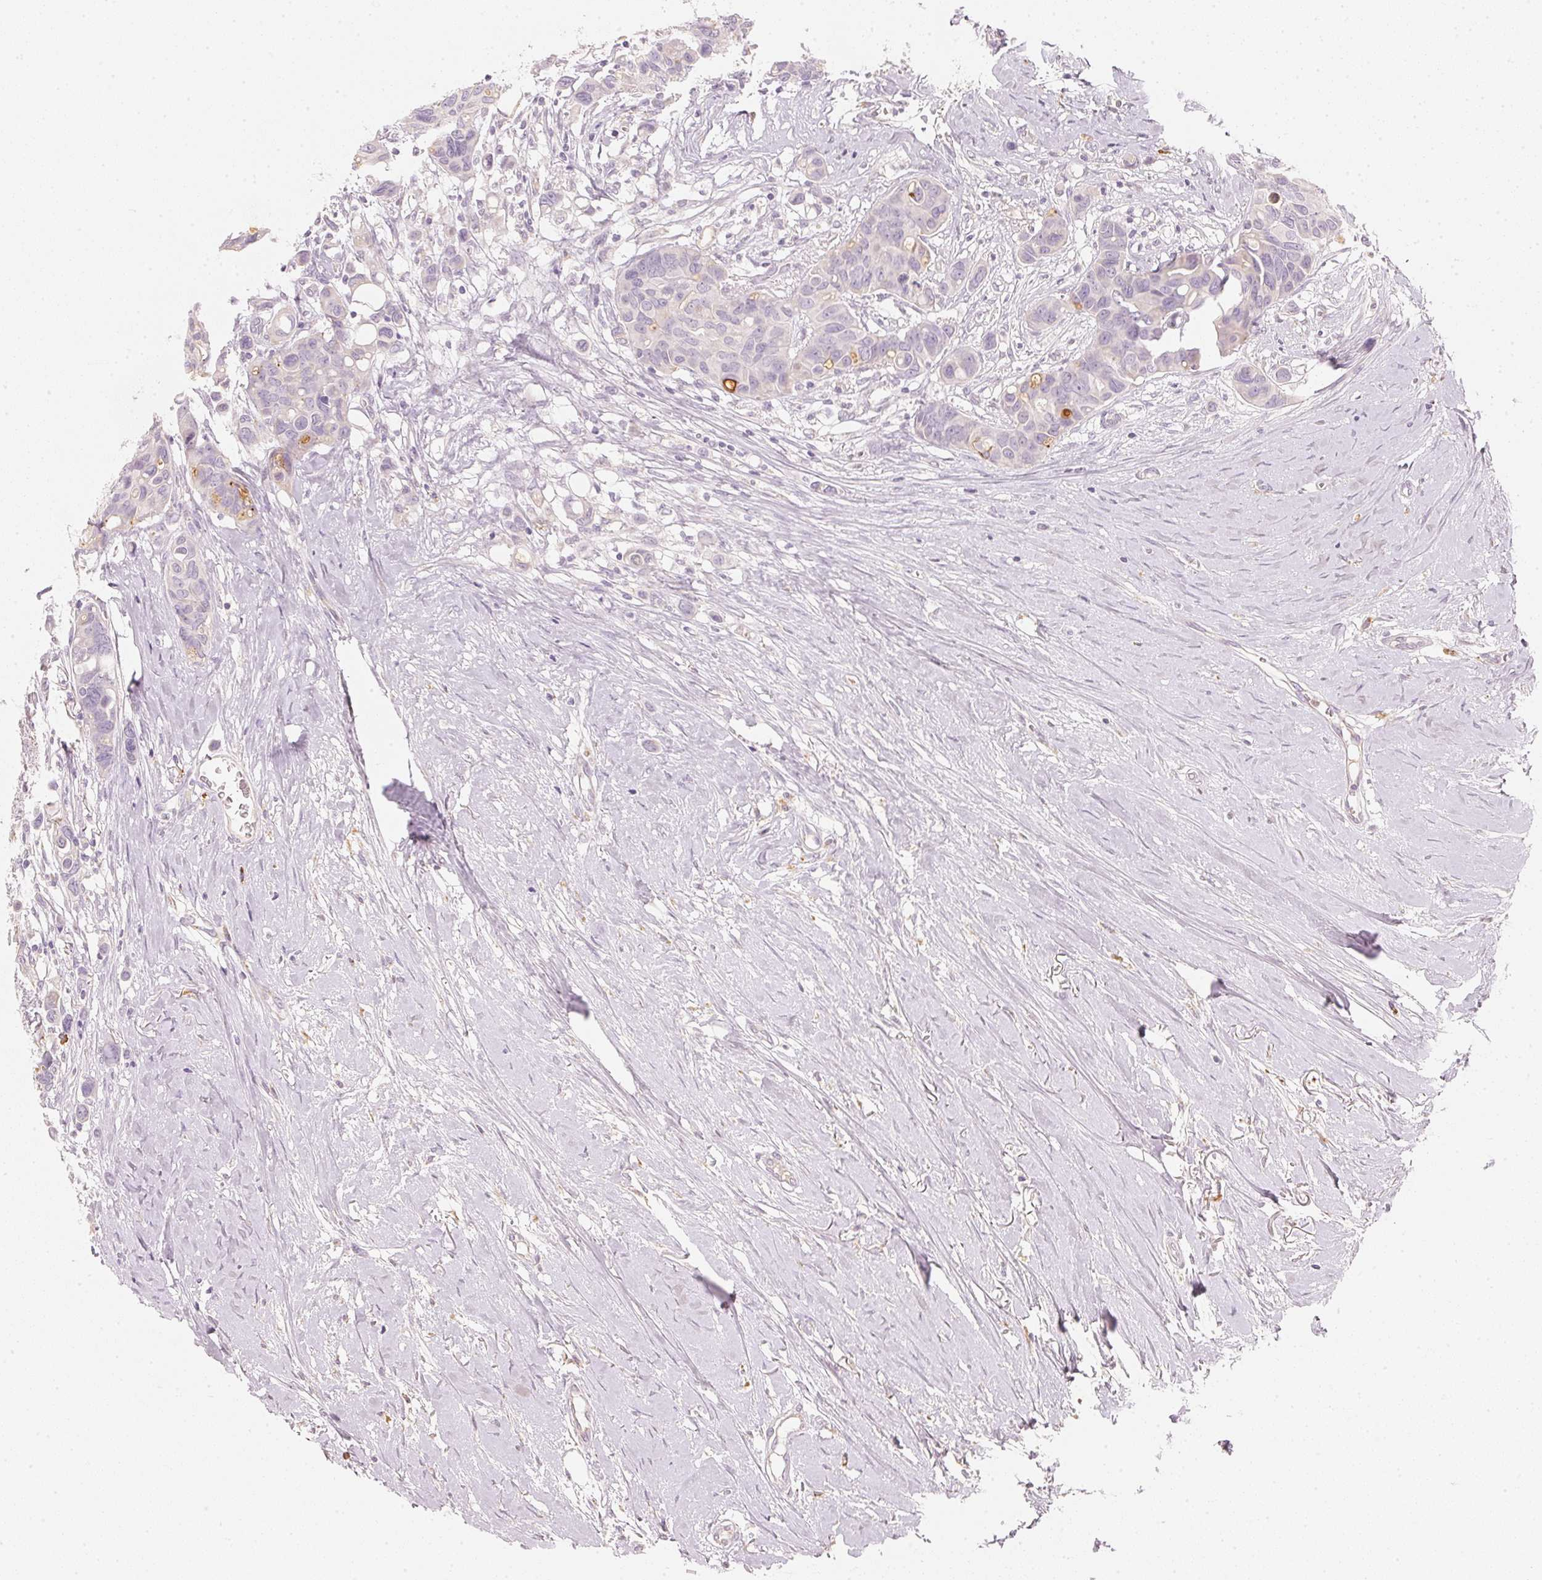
{"staining": {"intensity": "moderate", "quantity": "<25%", "location": "cytoplasmic/membranous"}, "tissue": "breast cancer", "cell_type": "Tumor cells", "image_type": "cancer", "snomed": [{"axis": "morphology", "description": "Duct carcinoma"}, {"axis": "topography", "description": "Breast"}], "caption": "The image shows staining of breast cancer (intraductal carcinoma), revealing moderate cytoplasmic/membranous protein positivity (brown color) within tumor cells.", "gene": "RMDN2", "patient": {"sex": "female", "age": 54}}